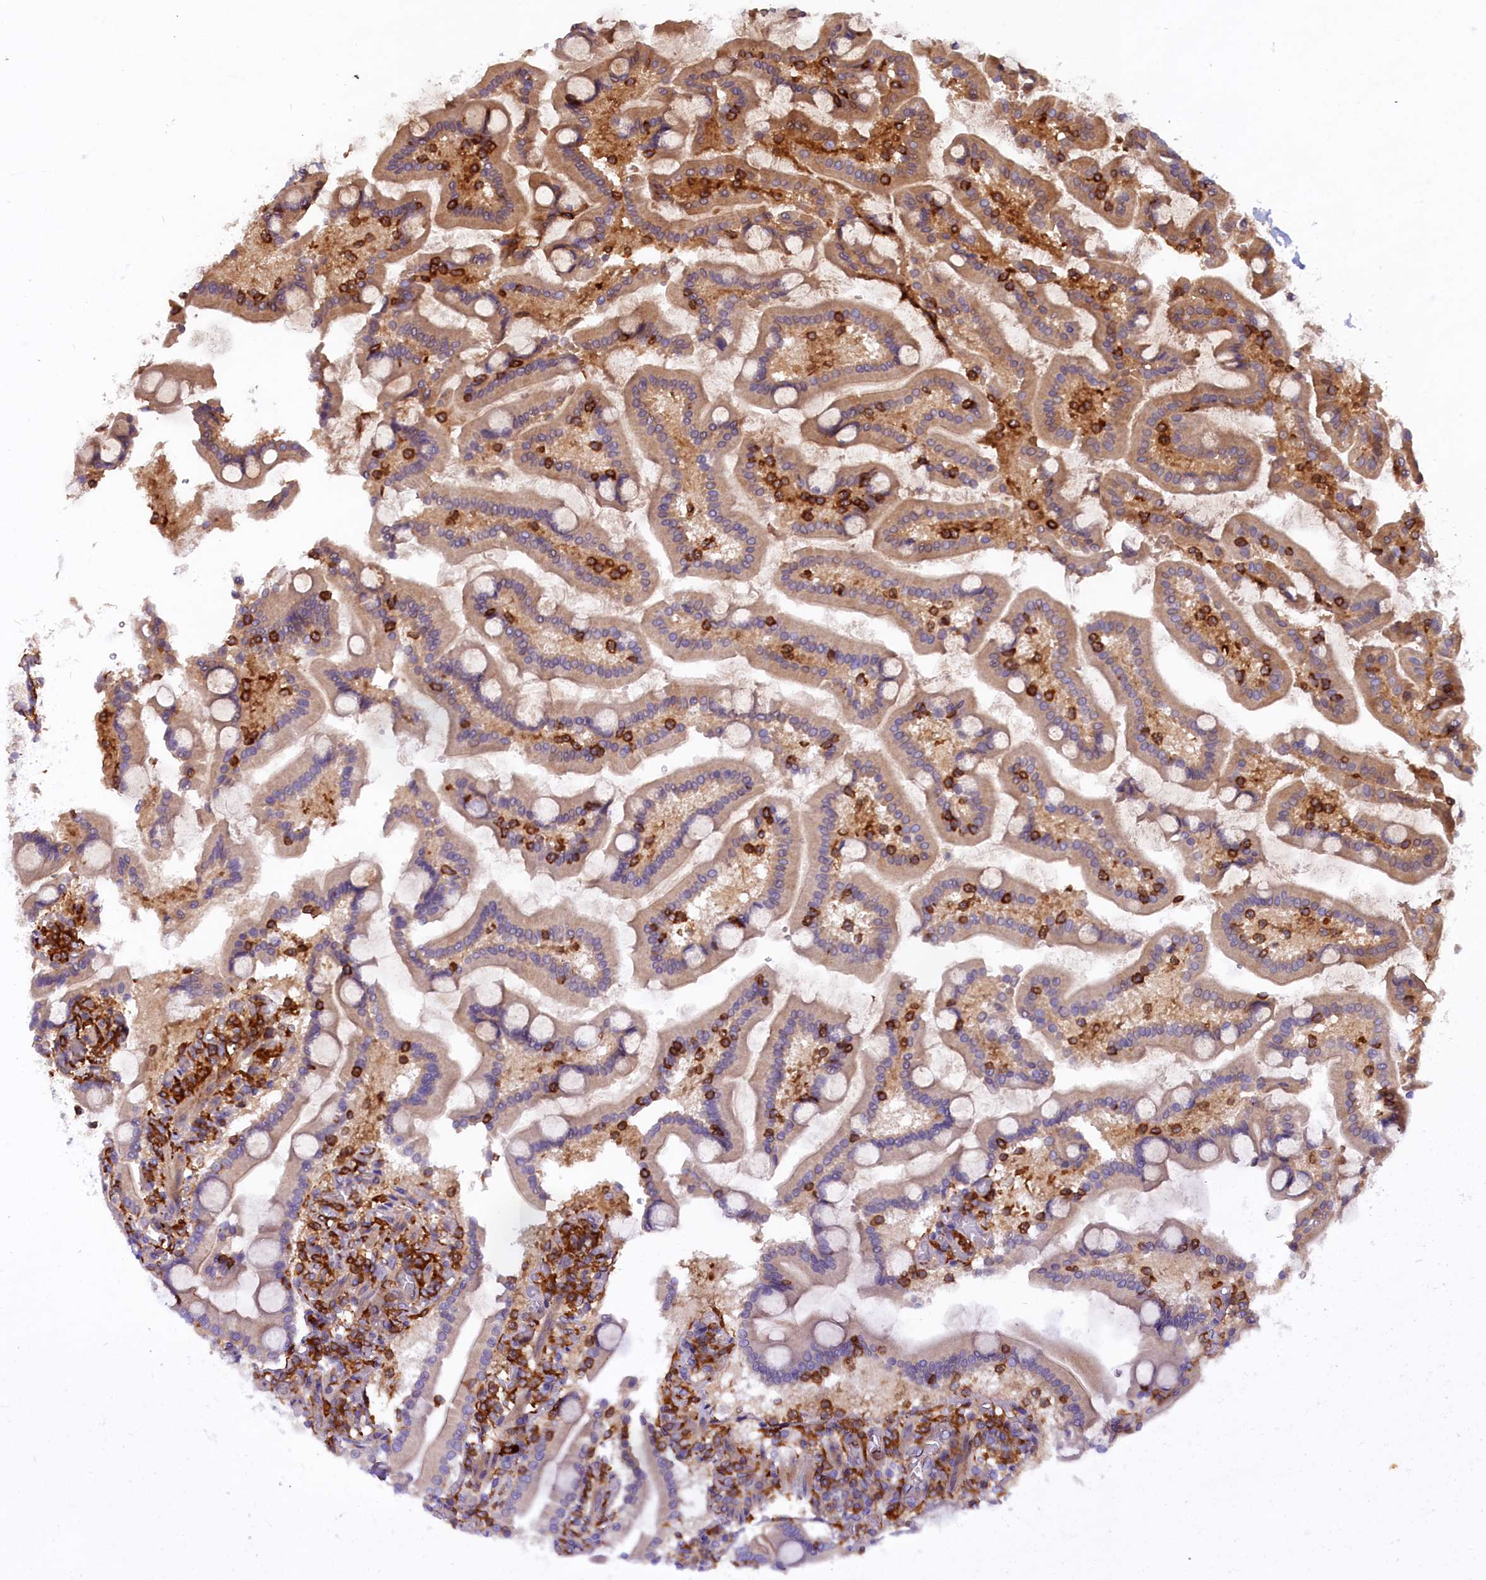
{"staining": {"intensity": "moderate", "quantity": "25%-75%", "location": "cytoplasmic/membranous"}, "tissue": "duodenum", "cell_type": "Glandular cells", "image_type": "normal", "snomed": [{"axis": "morphology", "description": "Normal tissue, NOS"}, {"axis": "topography", "description": "Duodenum"}], "caption": "Duodenum stained with DAB immunohistochemistry reveals medium levels of moderate cytoplasmic/membranous expression in about 25%-75% of glandular cells. (Stains: DAB (3,3'-diaminobenzidine) in brown, nuclei in blue, Microscopy: brightfield microscopy at high magnification).", "gene": "MYO9B", "patient": {"sex": "male", "age": 55}}